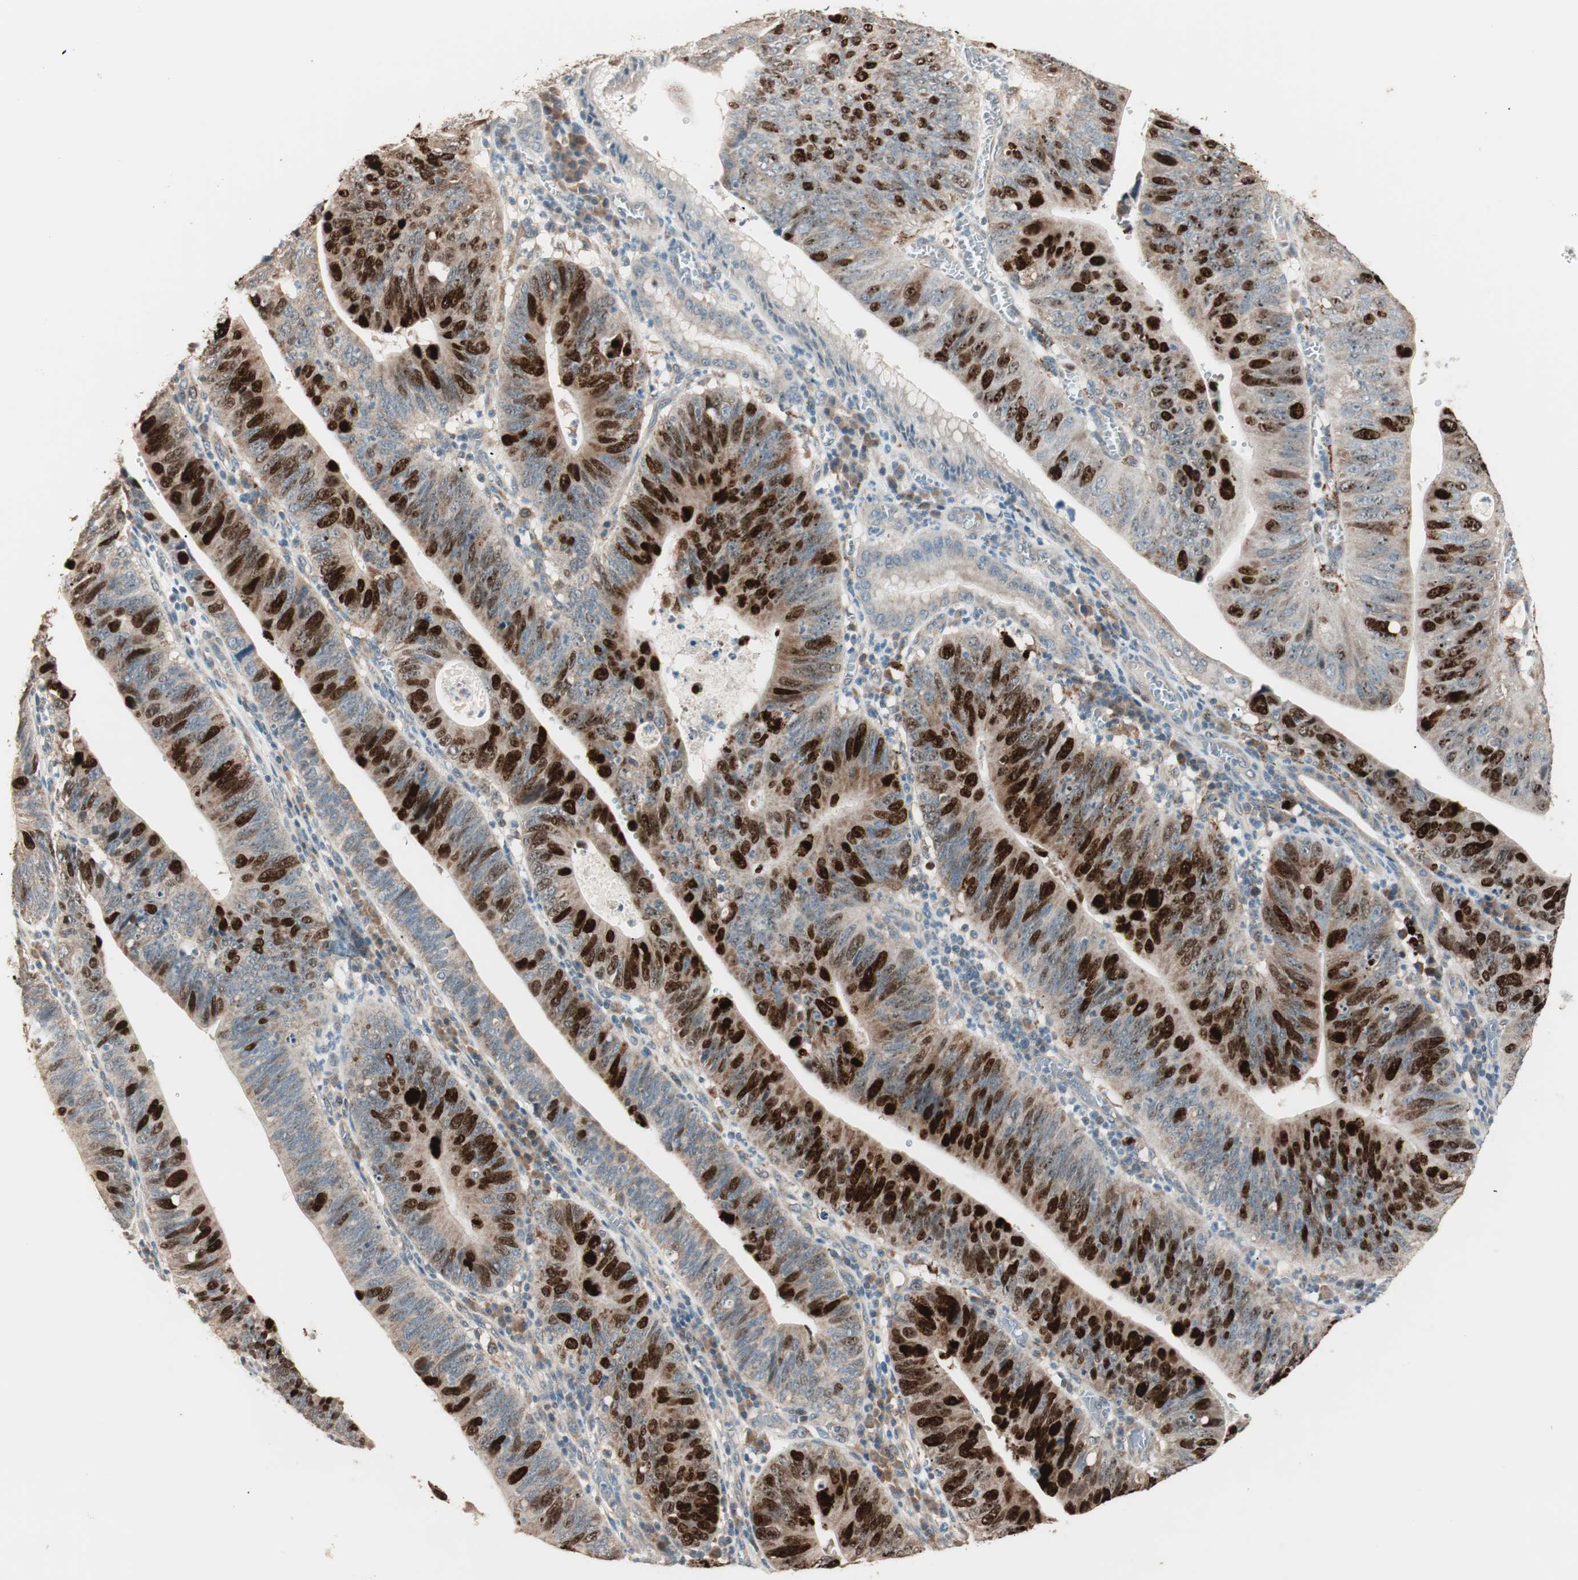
{"staining": {"intensity": "strong", "quantity": ">75%", "location": "cytoplasmic/membranous,nuclear"}, "tissue": "stomach cancer", "cell_type": "Tumor cells", "image_type": "cancer", "snomed": [{"axis": "morphology", "description": "Adenocarcinoma, NOS"}, {"axis": "topography", "description": "Stomach"}], "caption": "Immunohistochemistry (IHC) of adenocarcinoma (stomach) reveals high levels of strong cytoplasmic/membranous and nuclear expression in approximately >75% of tumor cells.", "gene": "NFRKB", "patient": {"sex": "male", "age": 59}}